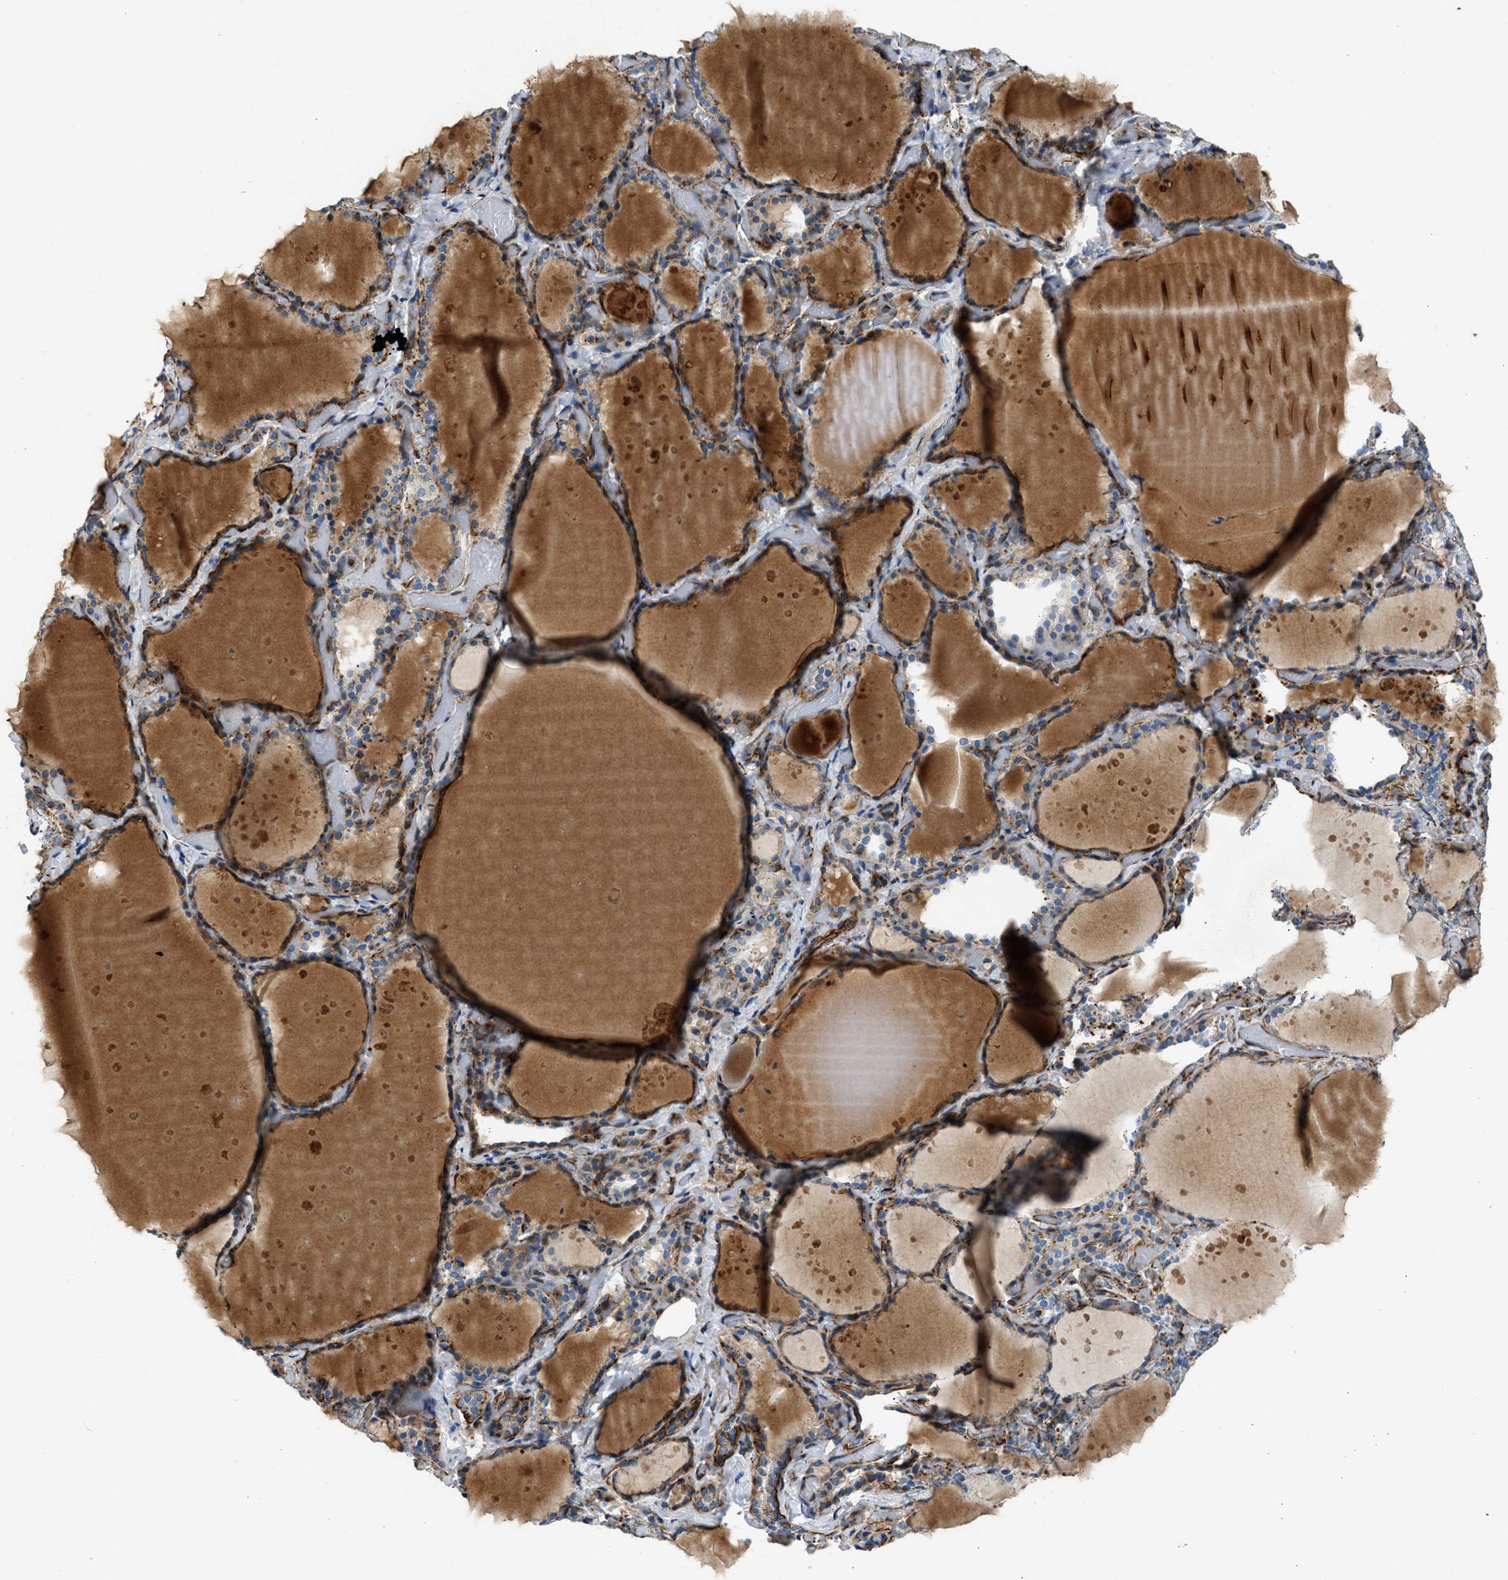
{"staining": {"intensity": "moderate", "quantity": ">75%", "location": "cytoplasmic/membranous"}, "tissue": "thyroid gland", "cell_type": "Glandular cells", "image_type": "normal", "snomed": [{"axis": "morphology", "description": "Normal tissue, NOS"}, {"axis": "topography", "description": "Thyroid gland"}], "caption": "About >75% of glandular cells in normal human thyroid gland exhibit moderate cytoplasmic/membranous protein expression as visualized by brown immunohistochemical staining.", "gene": "ULK4", "patient": {"sex": "female", "age": 44}}